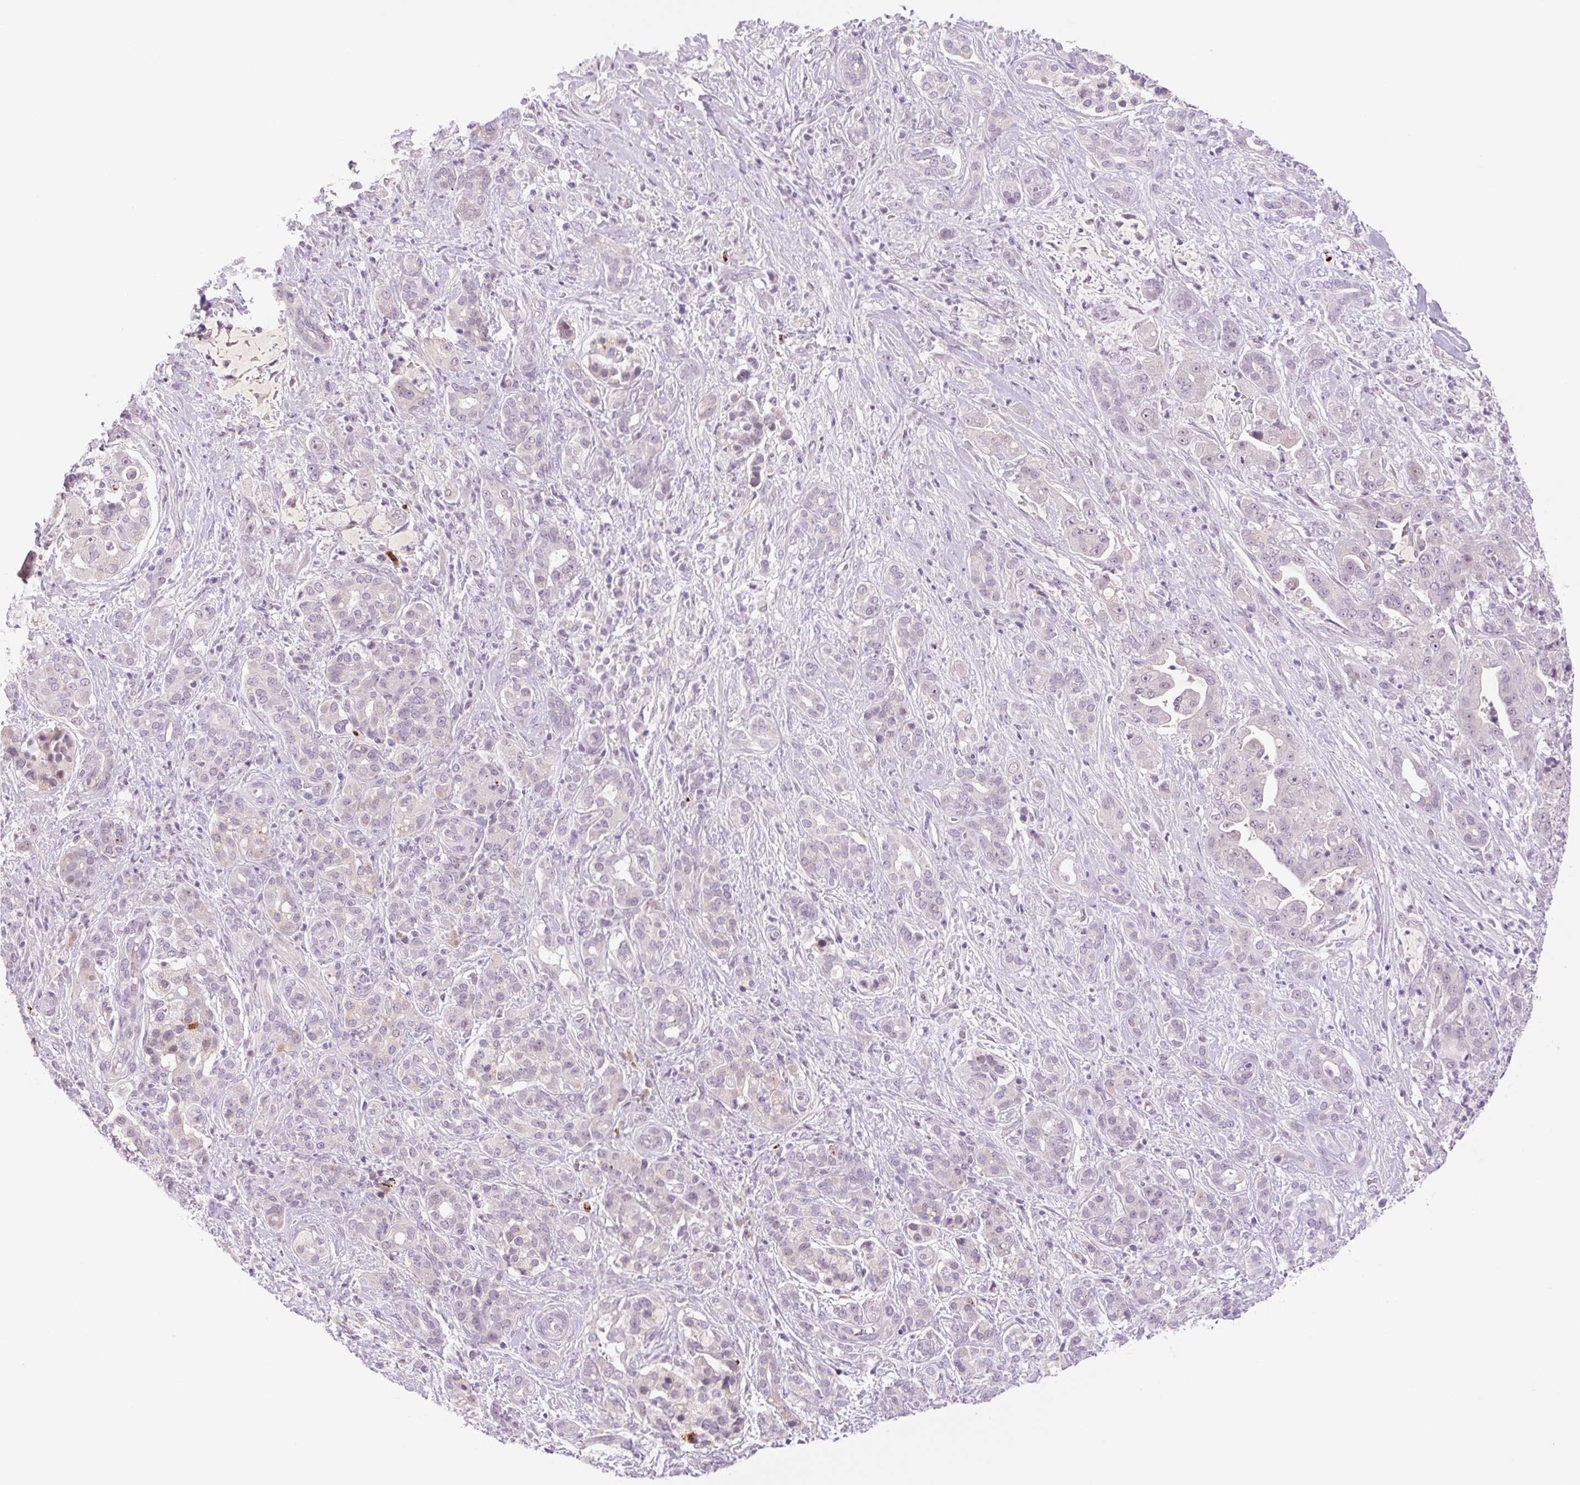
{"staining": {"intensity": "negative", "quantity": "none", "location": "none"}, "tissue": "pancreatic cancer", "cell_type": "Tumor cells", "image_type": "cancer", "snomed": [{"axis": "morphology", "description": "Adenocarcinoma, NOS"}, {"axis": "topography", "description": "Pancreas"}], "caption": "DAB immunohistochemical staining of pancreatic cancer (adenocarcinoma) exhibits no significant positivity in tumor cells.", "gene": "SPRYD4", "patient": {"sex": "male", "age": 57}}